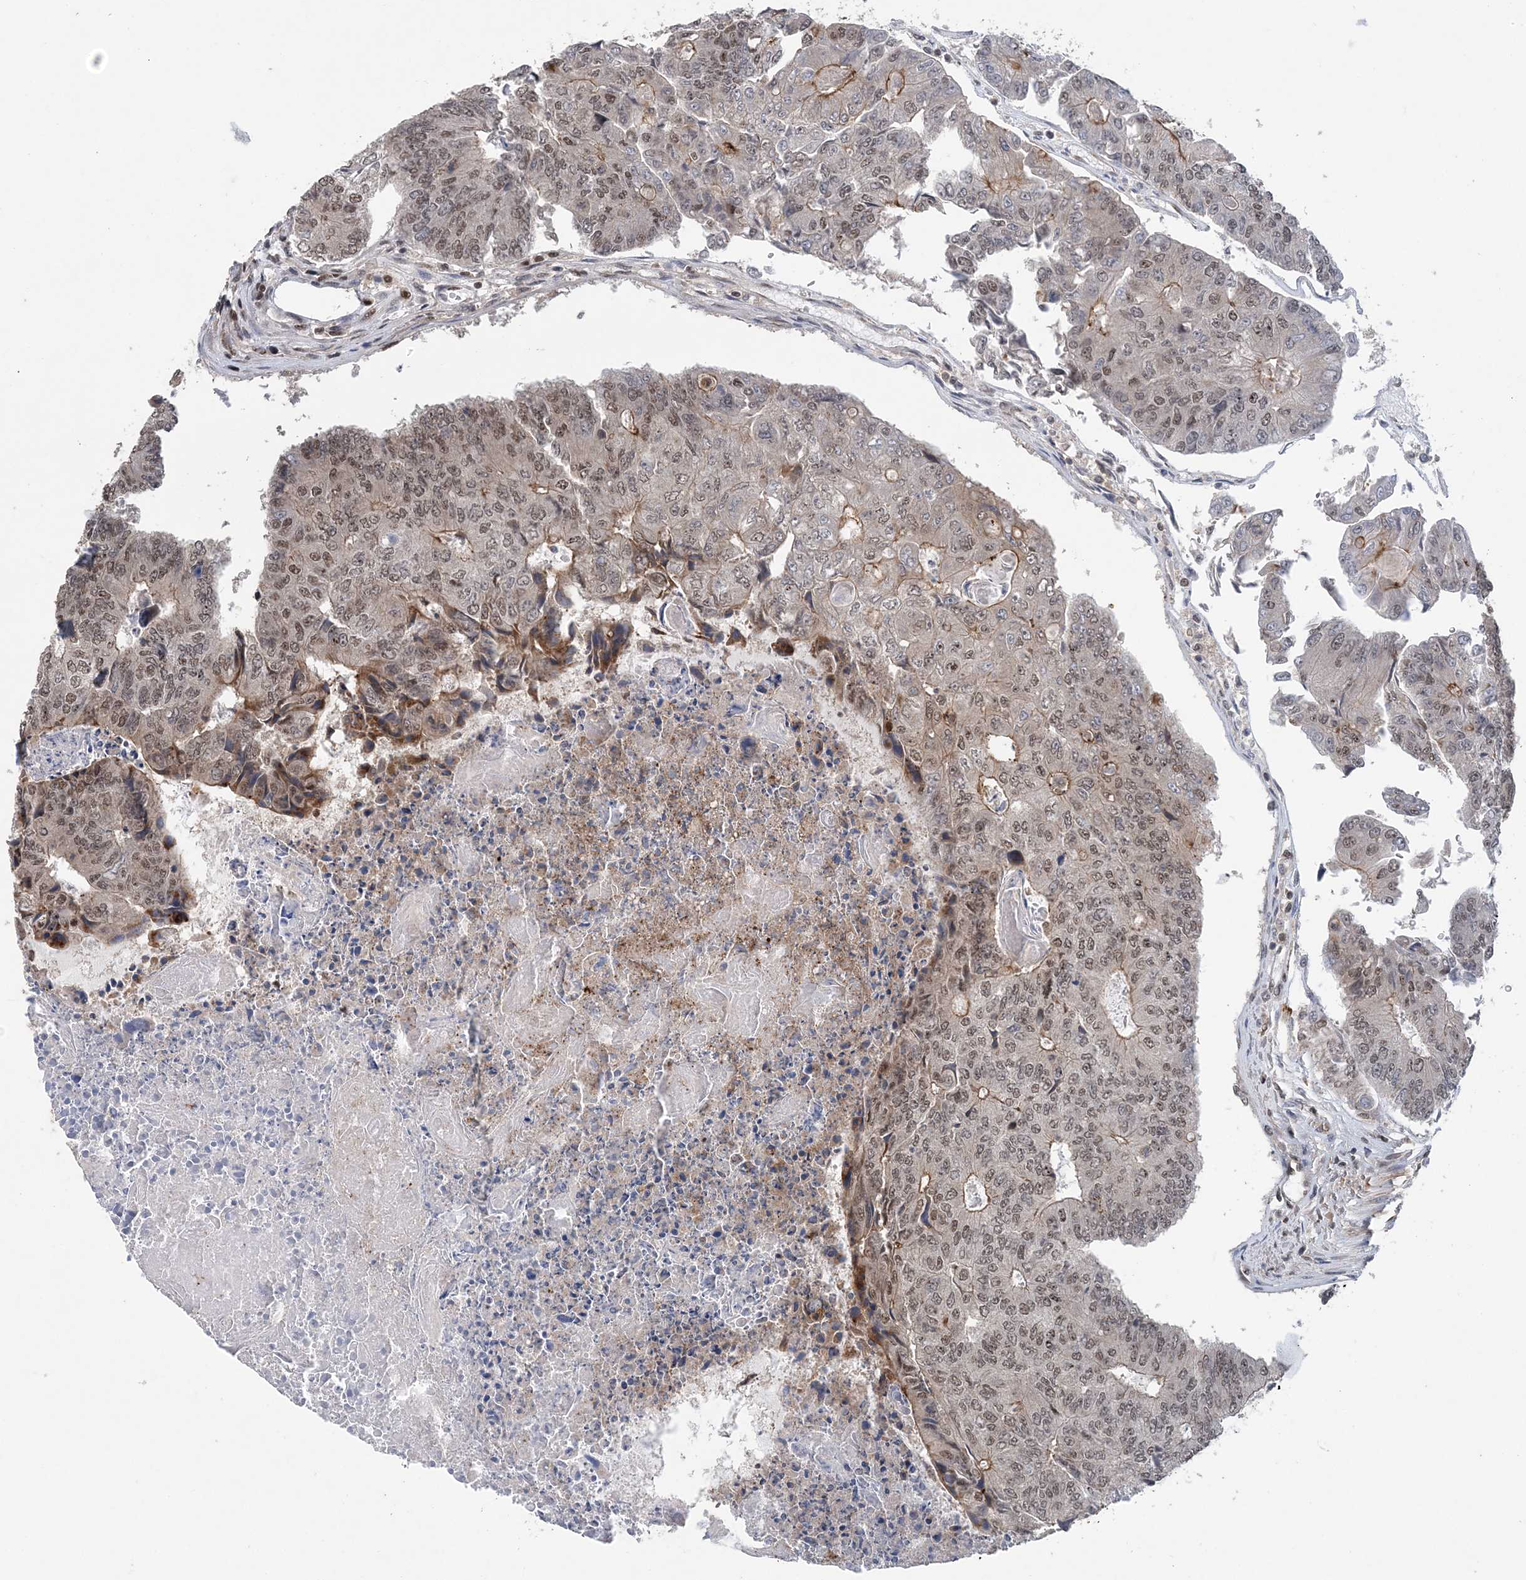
{"staining": {"intensity": "moderate", "quantity": ">75%", "location": "cytoplasmic/membranous,nuclear"}, "tissue": "colorectal cancer", "cell_type": "Tumor cells", "image_type": "cancer", "snomed": [{"axis": "morphology", "description": "Adenocarcinoma, NOS"}, {"axis": "topography", "description": "Colon"}], "caption": "Immunohistochemical staining of colorectal cancer reveals medium levels of moderate cytoplasmic/membranous and nuclear protein expression in approximately >75% of tumor cells. Using DAB (brown) and hematoxylin (blue) stains, captured at high magnification using brightfield microscopy.", "gene": "CCDC152", "patient": {"sex": "female", "age": 67}}